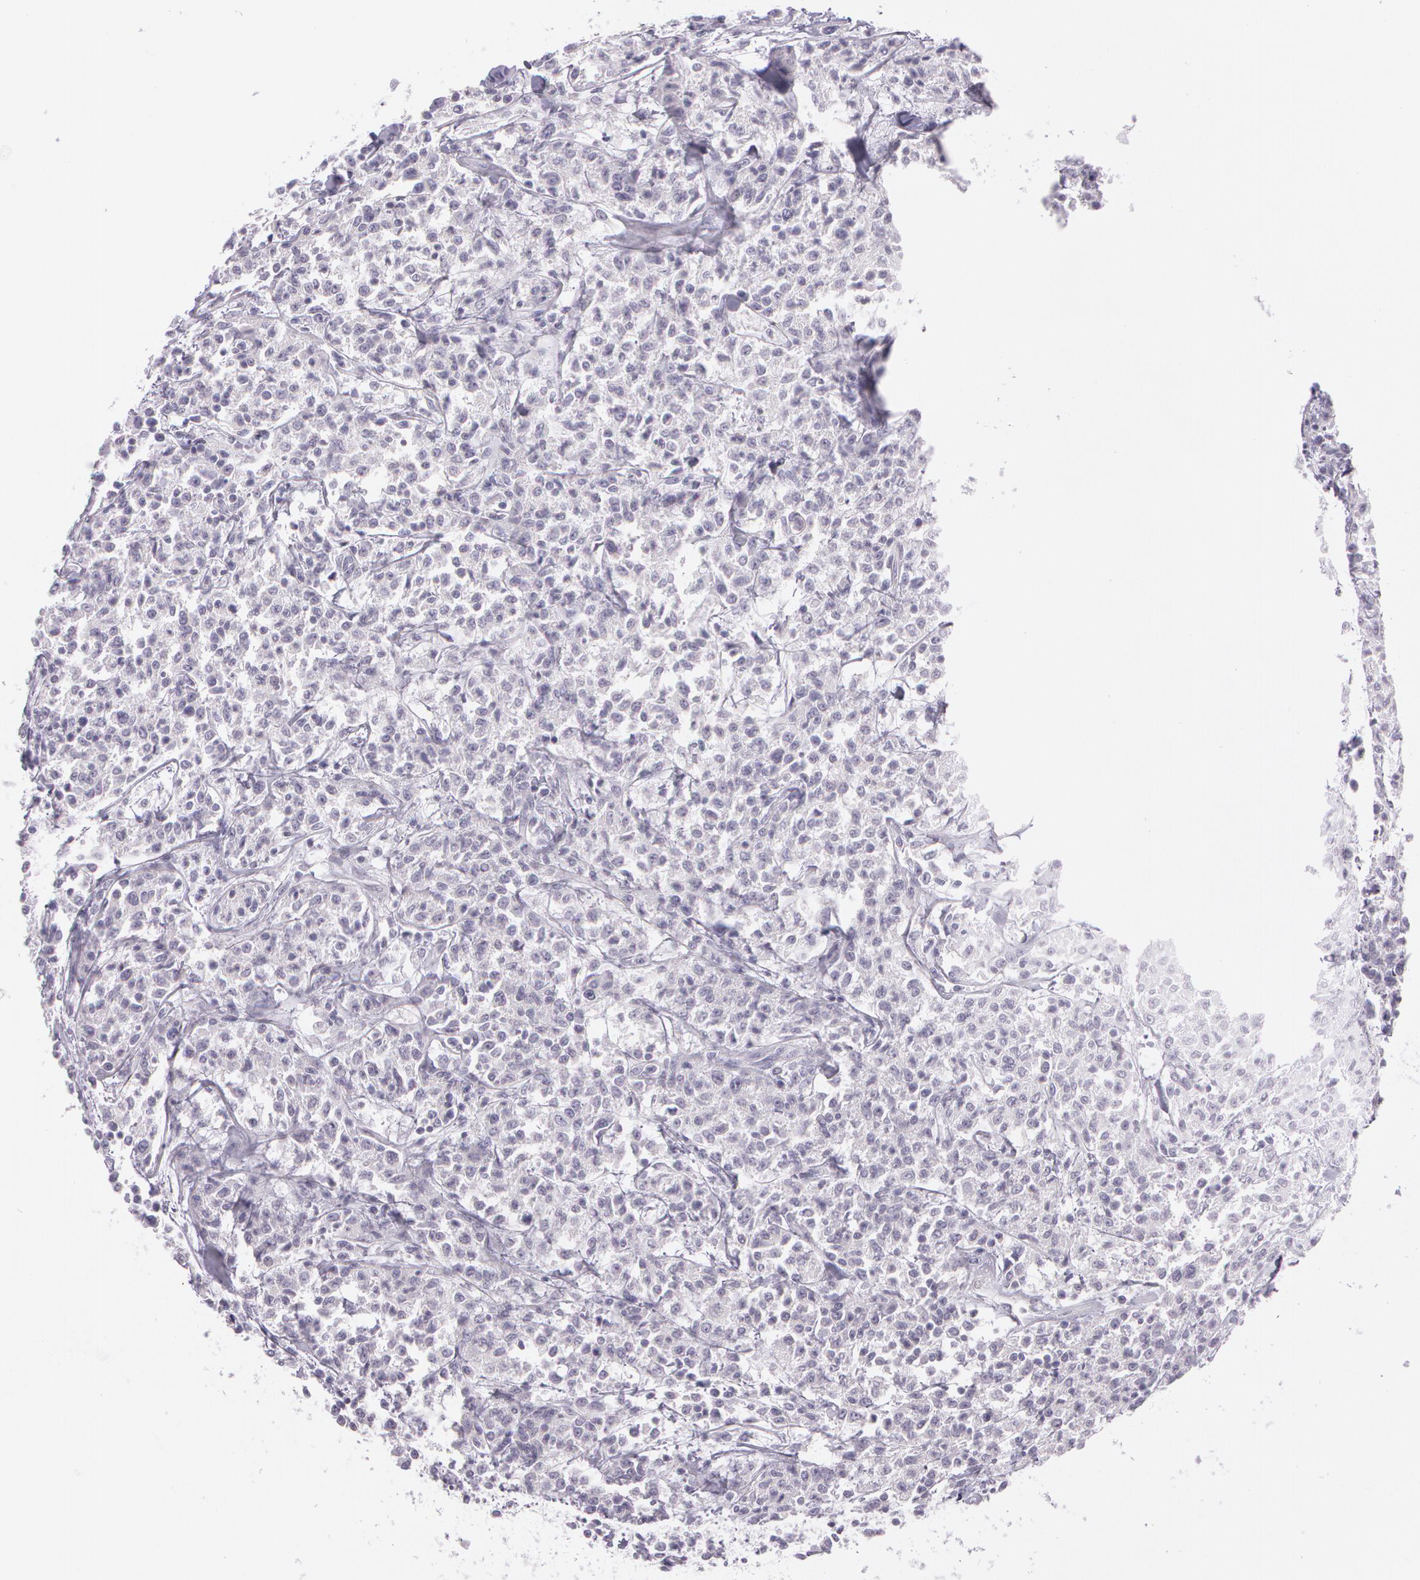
{"staining": {"intensity": "negative", "quantity": "none", "location": "none"}, "tissue": "lymphoma", "cell_type": "Tumor cells", "image_type": "cancer", "snomed": [{"axis": "morphology", "description": "Malignant lymphoma, non-Hodgkin's type, Low grade"}, {"axis": "topography", "description": "Small intestine"}], "caption": "Tumor cells are negative for protein expression in human malignant lymphoma, non-Hodgkin's type (low-grade).", "gene": "OTC", "patient": {"sex": "female", "age": 59}}